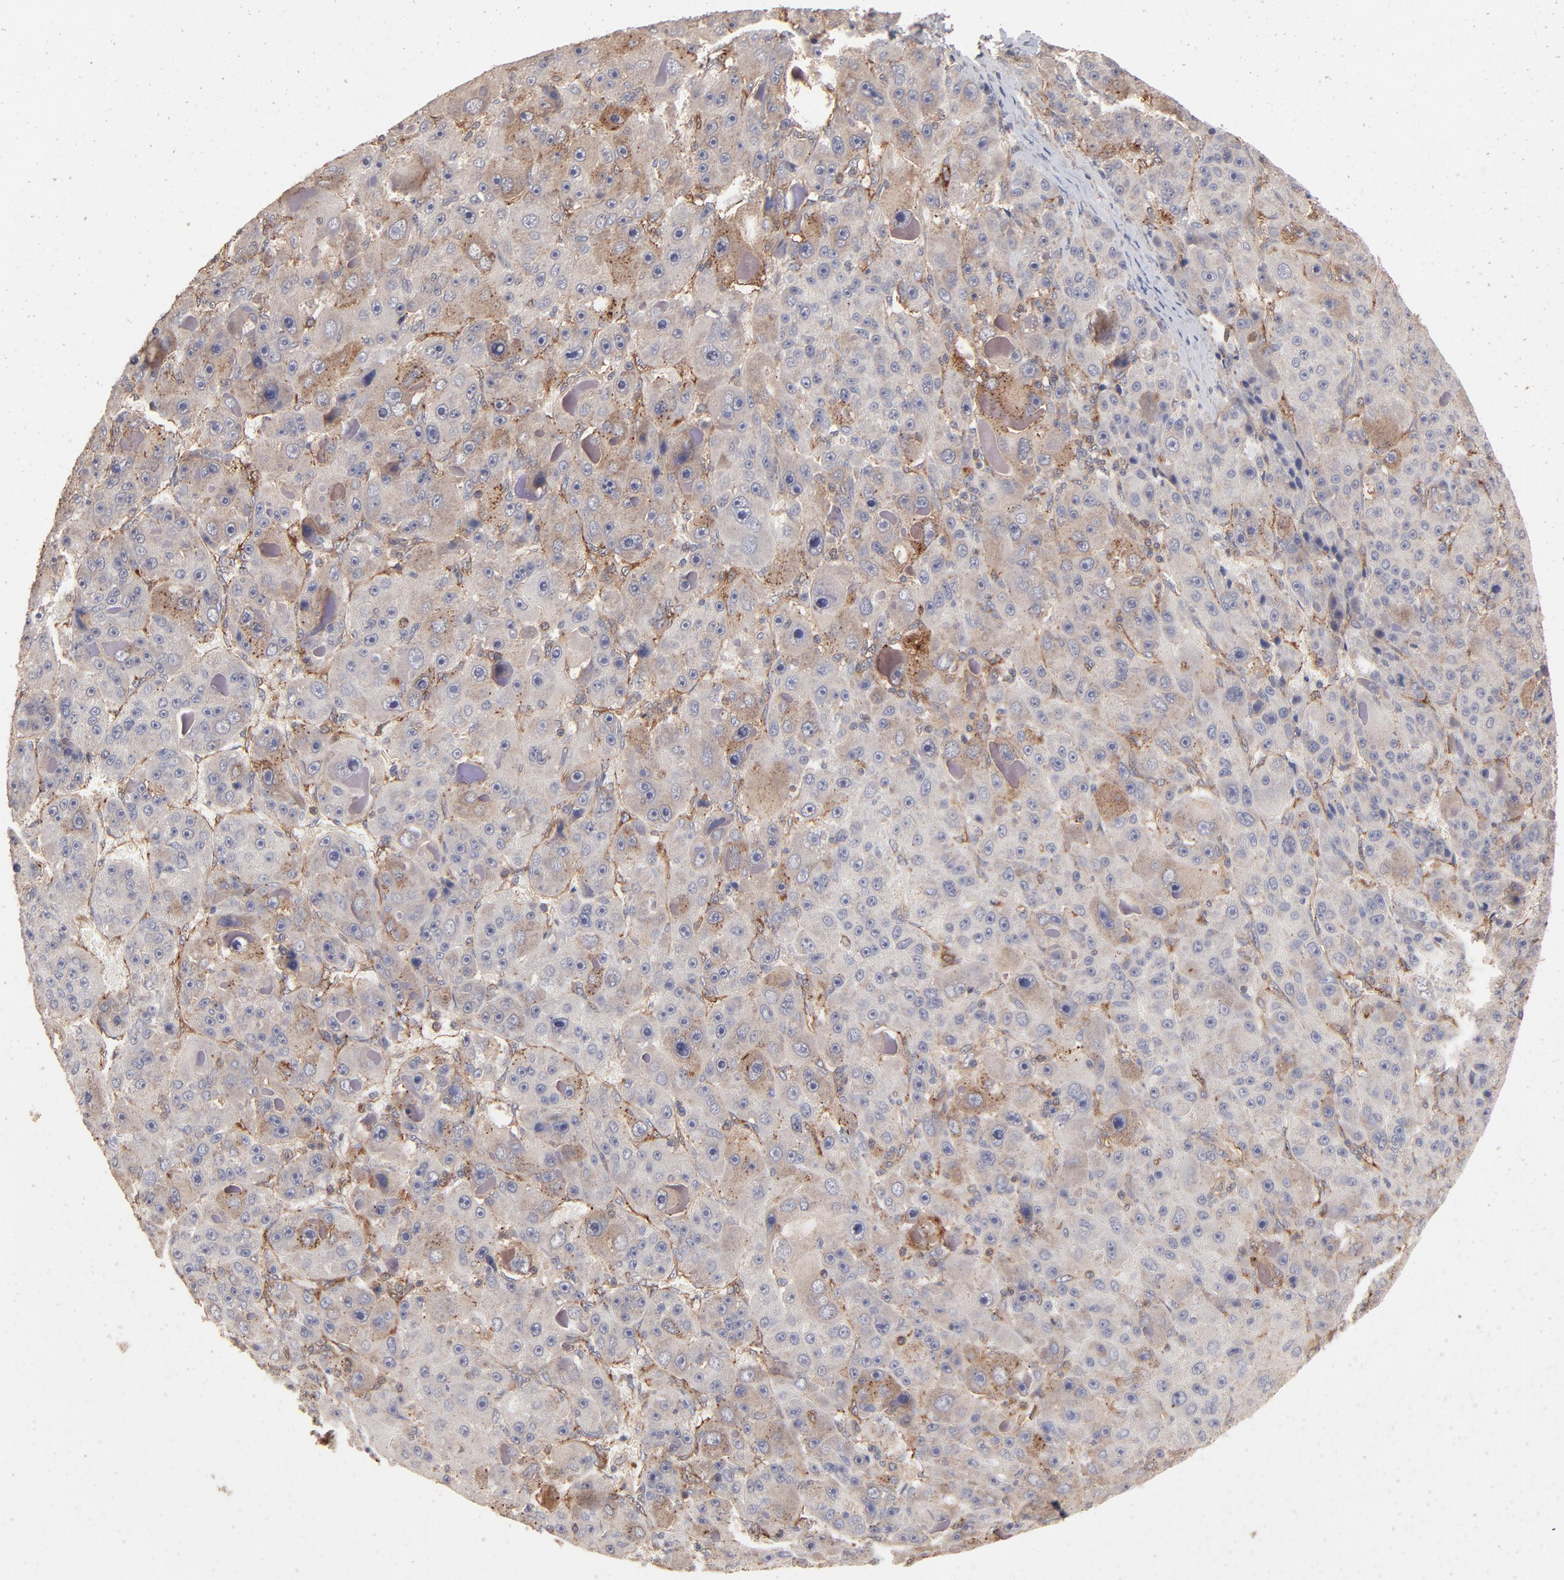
{"staining": {"intensity": "weak", "quantity": "<25%", "location": "cytoplasmic/membranous"}, "tissue": "liver cancer", "cell_type": "Tumor cells", "image_type": "cancer", "snomed": [{"axis": "morphology", "description": "Carcinoma, Hepatocellular, NOS"}, {"axis": "topography", "description": "Liver"}], "caption": "High power microscopy micrograph of an IHC photomicrograph of hepatocellular carcinoma (liver), revealing no significant positivity in tumor cells. (DAB (3,3'-diaminobenzidine) IHC with hematoxylin counter stain).", "gene": "IVNS1ABP", "patient": {"sex": "male", "age": 76}}